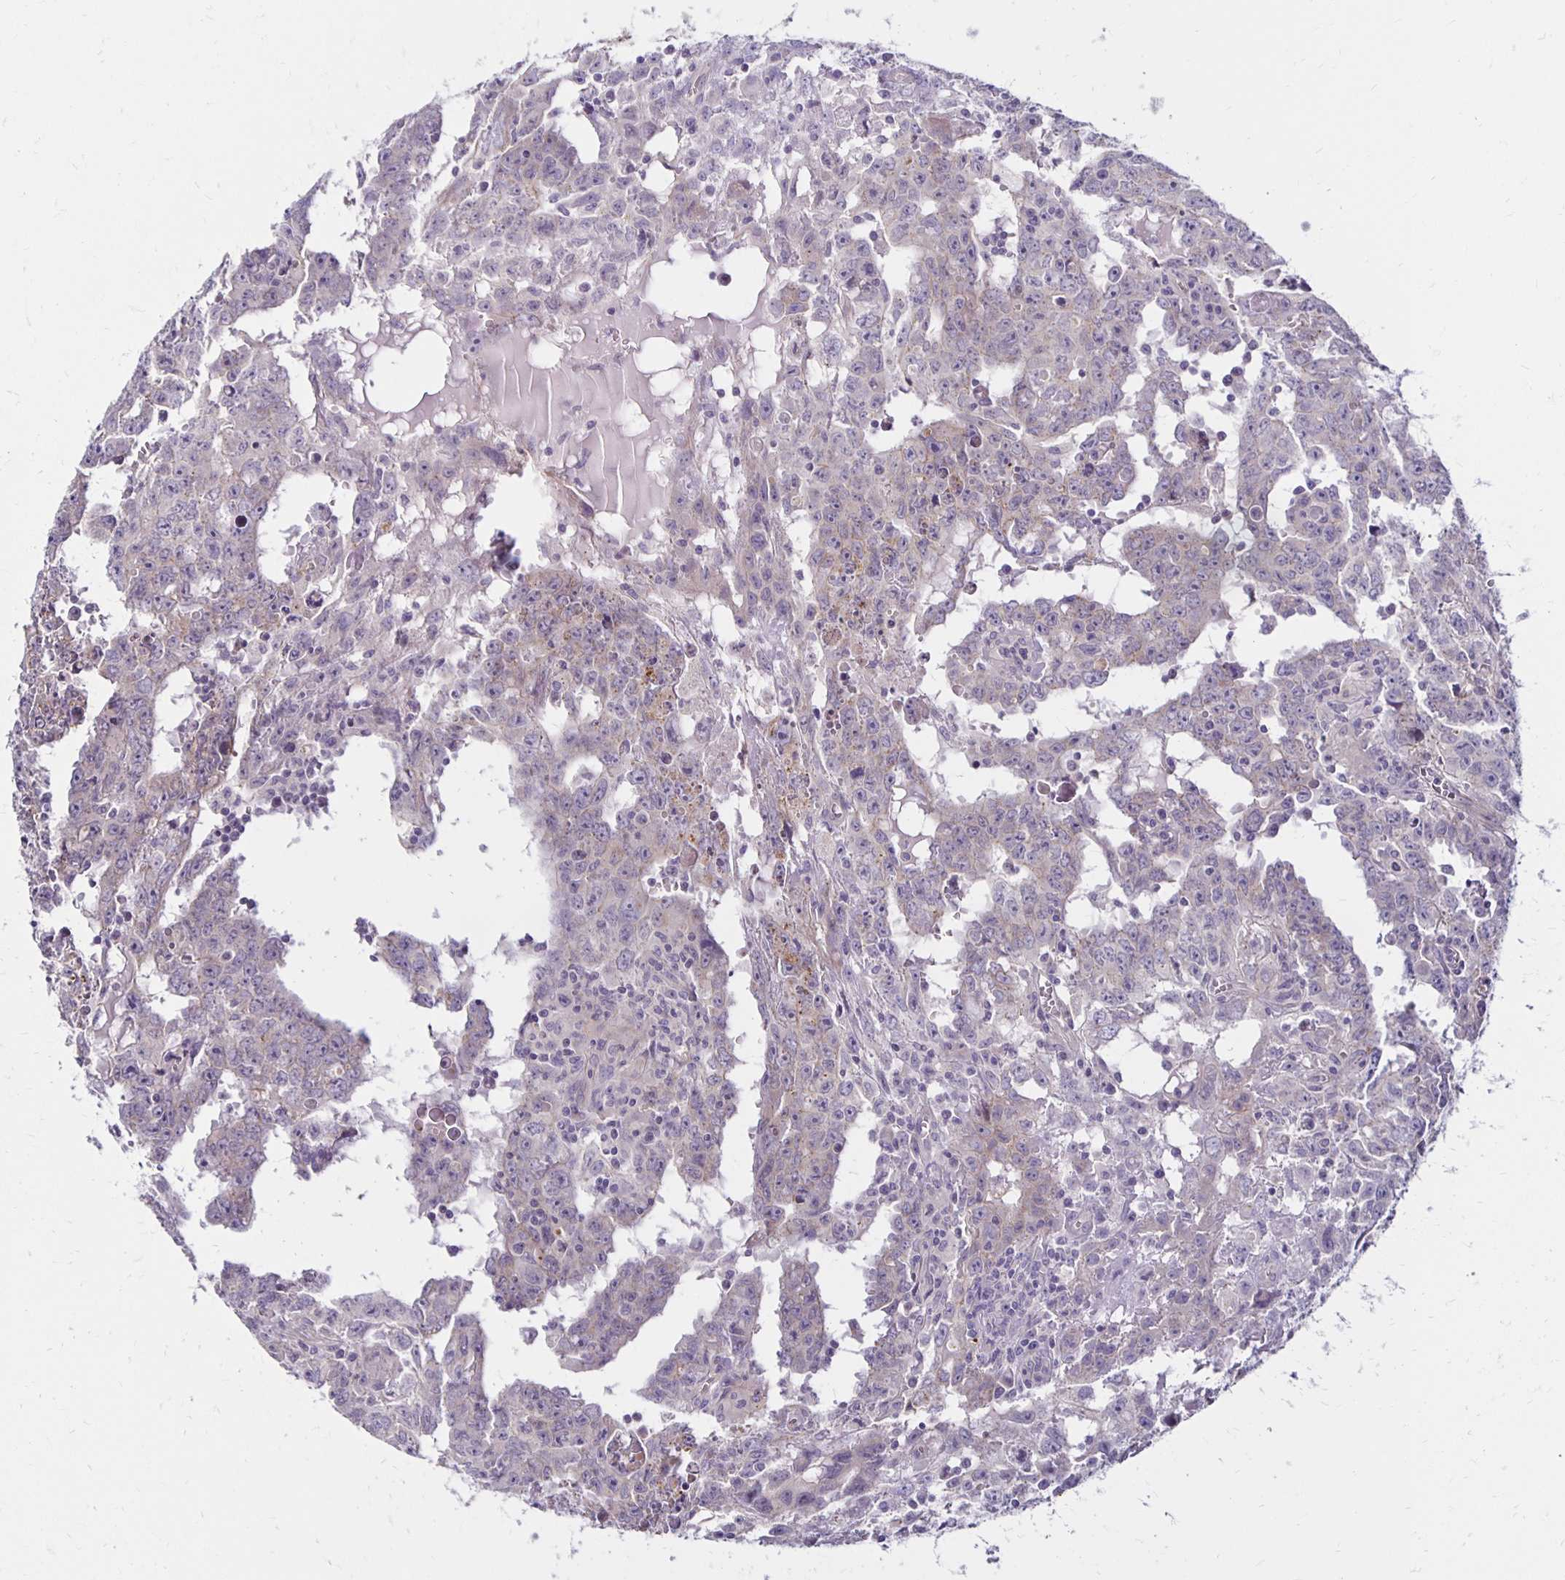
{"staining": {"intensity": "negative", "quantity": "none", "location": "none"}, "tissue": "testis cancer", "cell_type": "Tumor cells", "image_type": "cancer", "snomed": [{"axis": "morphology", "description": "Carcinoma, Embryonal, NOS"}, {"axis": "topography", "description": "Testis"}], "caption": "The immunohistochemistry histopathology image has no significant positivity in tumor cells of testis embryonal carcinoma tissue.", "gene": "KATNBL1", "patient": {"sex": "male", "age": 22}}